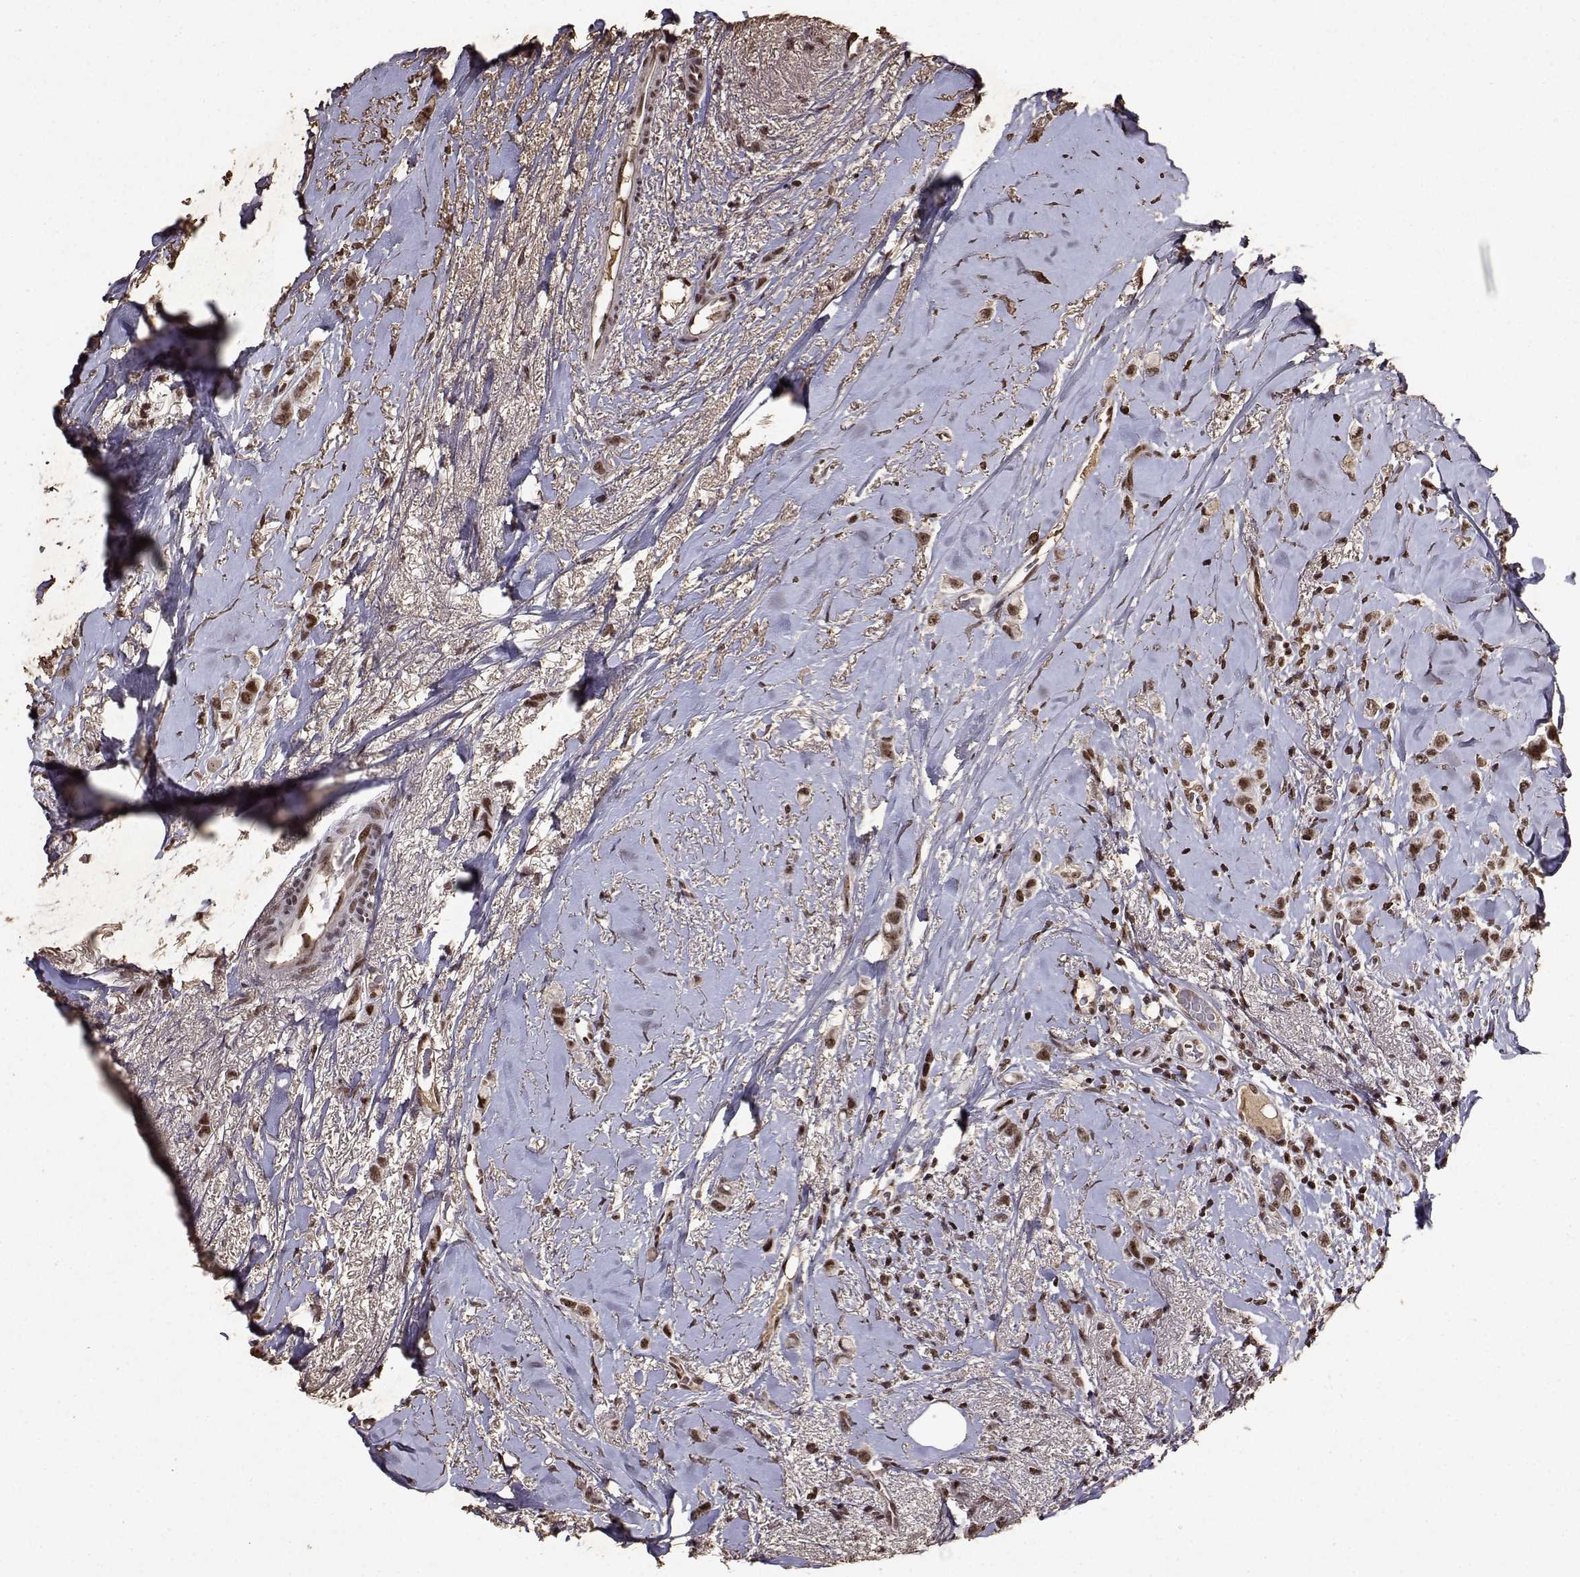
{"staining": {"intensity": "moderate", "quantity": ">75%", "location": "nuclear"}, "tissue": "breast cancer", "cell_type": "Tumor cells", "image_type": "cancer", "snomed": [{"axis": "morphology", "description": "Lobular carcinoma"}, {"axis": "topography", "description": "Breast"}], "caption": "Brown immunohistochemical staining in lobular carcinoma (breast) demonstrates moderate nuclear staining in about >75% of tumor cells.", "gene": "TOE1", "patient": {"sex": "female", "age": 66}}